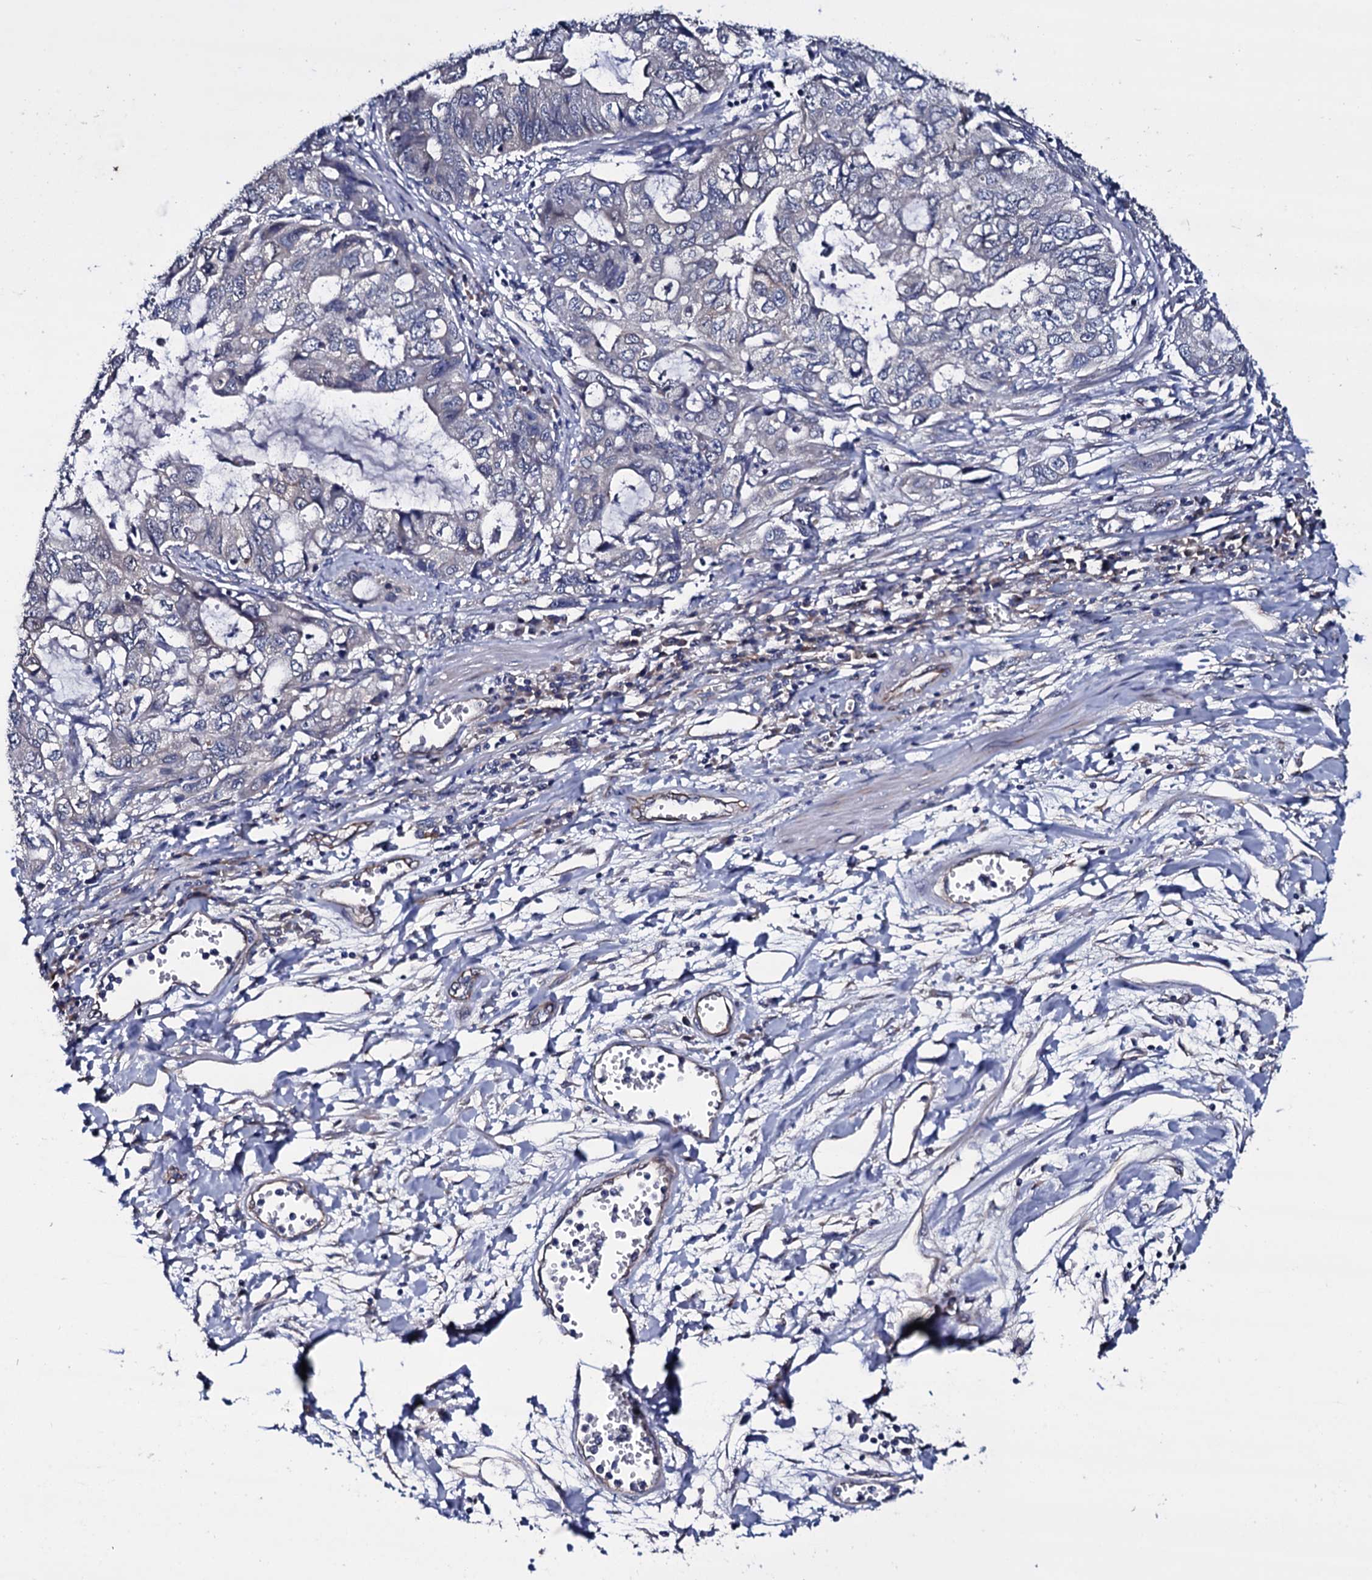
{"staining": {"intensity": "weak", "quantity": "<25%", "location": "cytoplasmic/membranous"}, "tissue": "stomach cancer", "cell_type": "Tumor cells", "image_type": "cancer", "snomed": [{"axis": "morphology", "description": "Adenocarcinoma, NOS"}, {"axis": "topography", "description": "Stomach, upper"}], "caption": "Human stomach cancer stained for a protein using IHC shows no positivity in tumor cells.", "gene": "BCL2L14", "patient": {"sex": "female", "age": 52}}